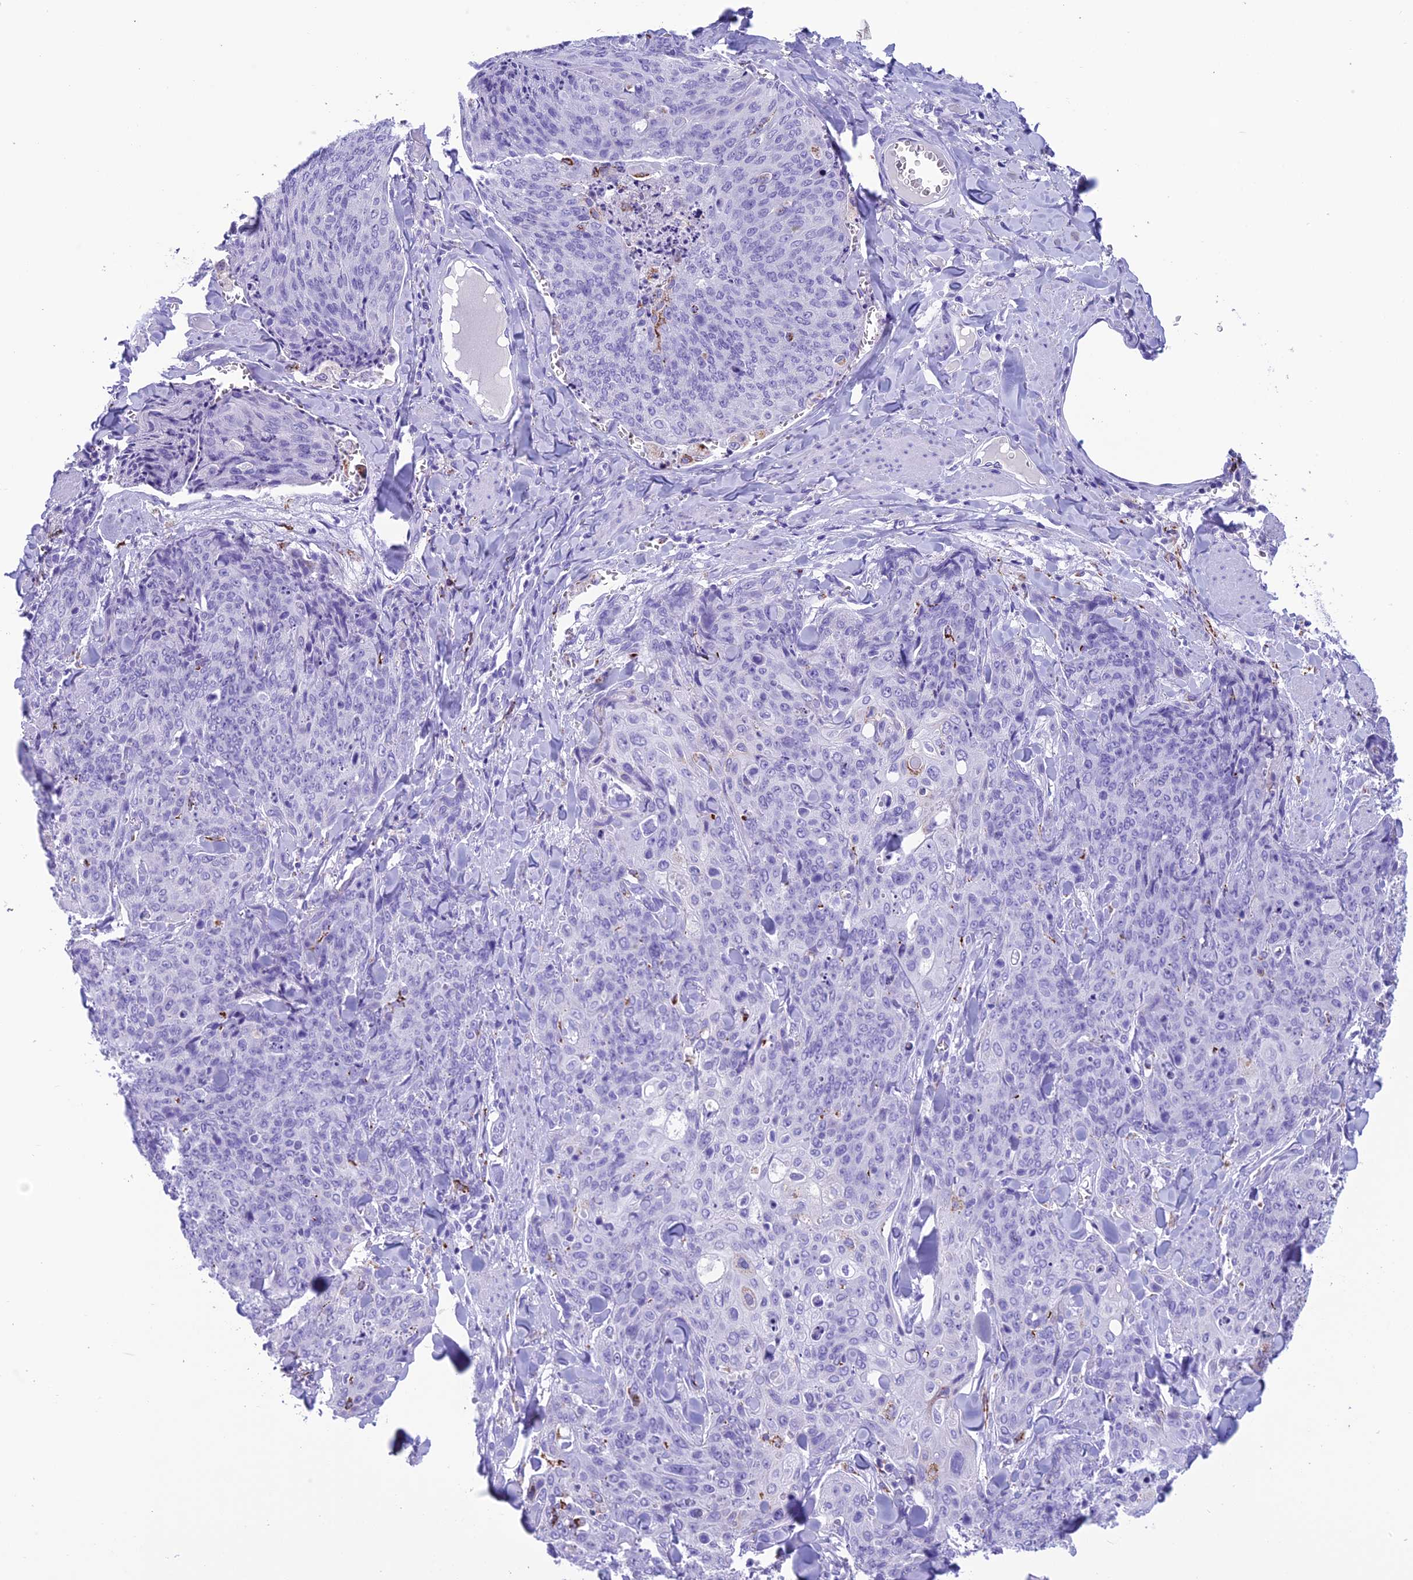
{"staining": {"intensity": "negative", "quantity": "none", "location": "none"}, "tissue": "skin cancer", "cell_type": "Tumor cells", "image_type": "cancer", "snomed": [{"axis": "morphology", "description": "Squamous cell carcinoma, NOS"}, {"axis": "topography", "description": "Skin"}, {"axis": "topography", "description": "Vulva"}], "caption": "Skin cancer stained for a protein using immunohistochemistry reveals no expression tumor cells.", "gene": "TRAM1L1", "patient": {"sex": "female", "age": 85}}